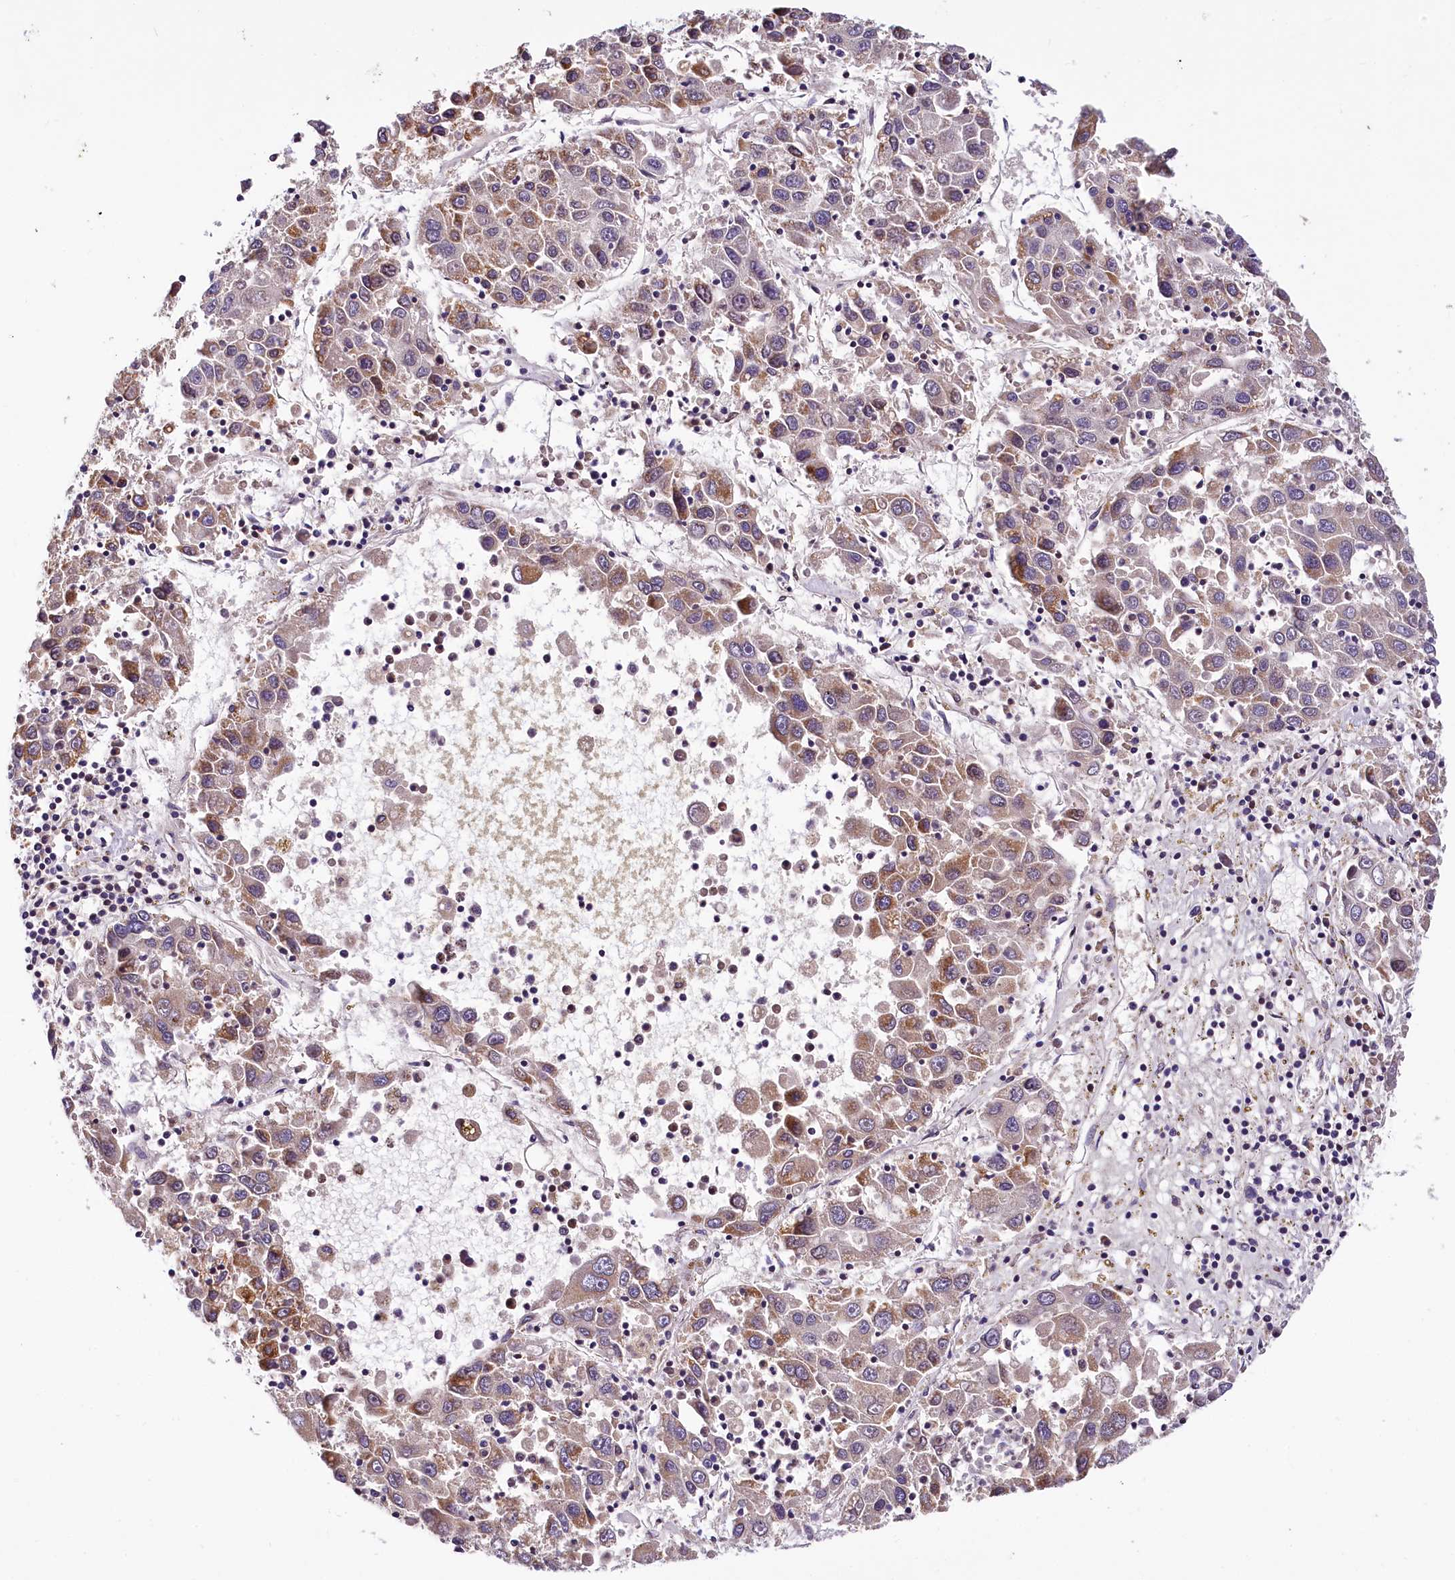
{"staining": {"intensity": "moderate", "quantity": ">75%", "location": "cytoplasmic/membranous"}, "tissue": "liver cancer", "cell_type": "Tumor cells", "image_type": "cancer", "snomed": [{"axis": "morphology", "description": "Carcinoma, Hepatocellular, NOS"}, {"axis": "topography", "description": "Liver"}], "caption": "The photomicrograph displays staining of liver hepatocellular carcinoma, revealing moderate cytoplasmic/membranous protein staining (brown color) within tumor cells.", "gene": "SUPV3L1", "patient": {"sex": "male", "age": 49}}